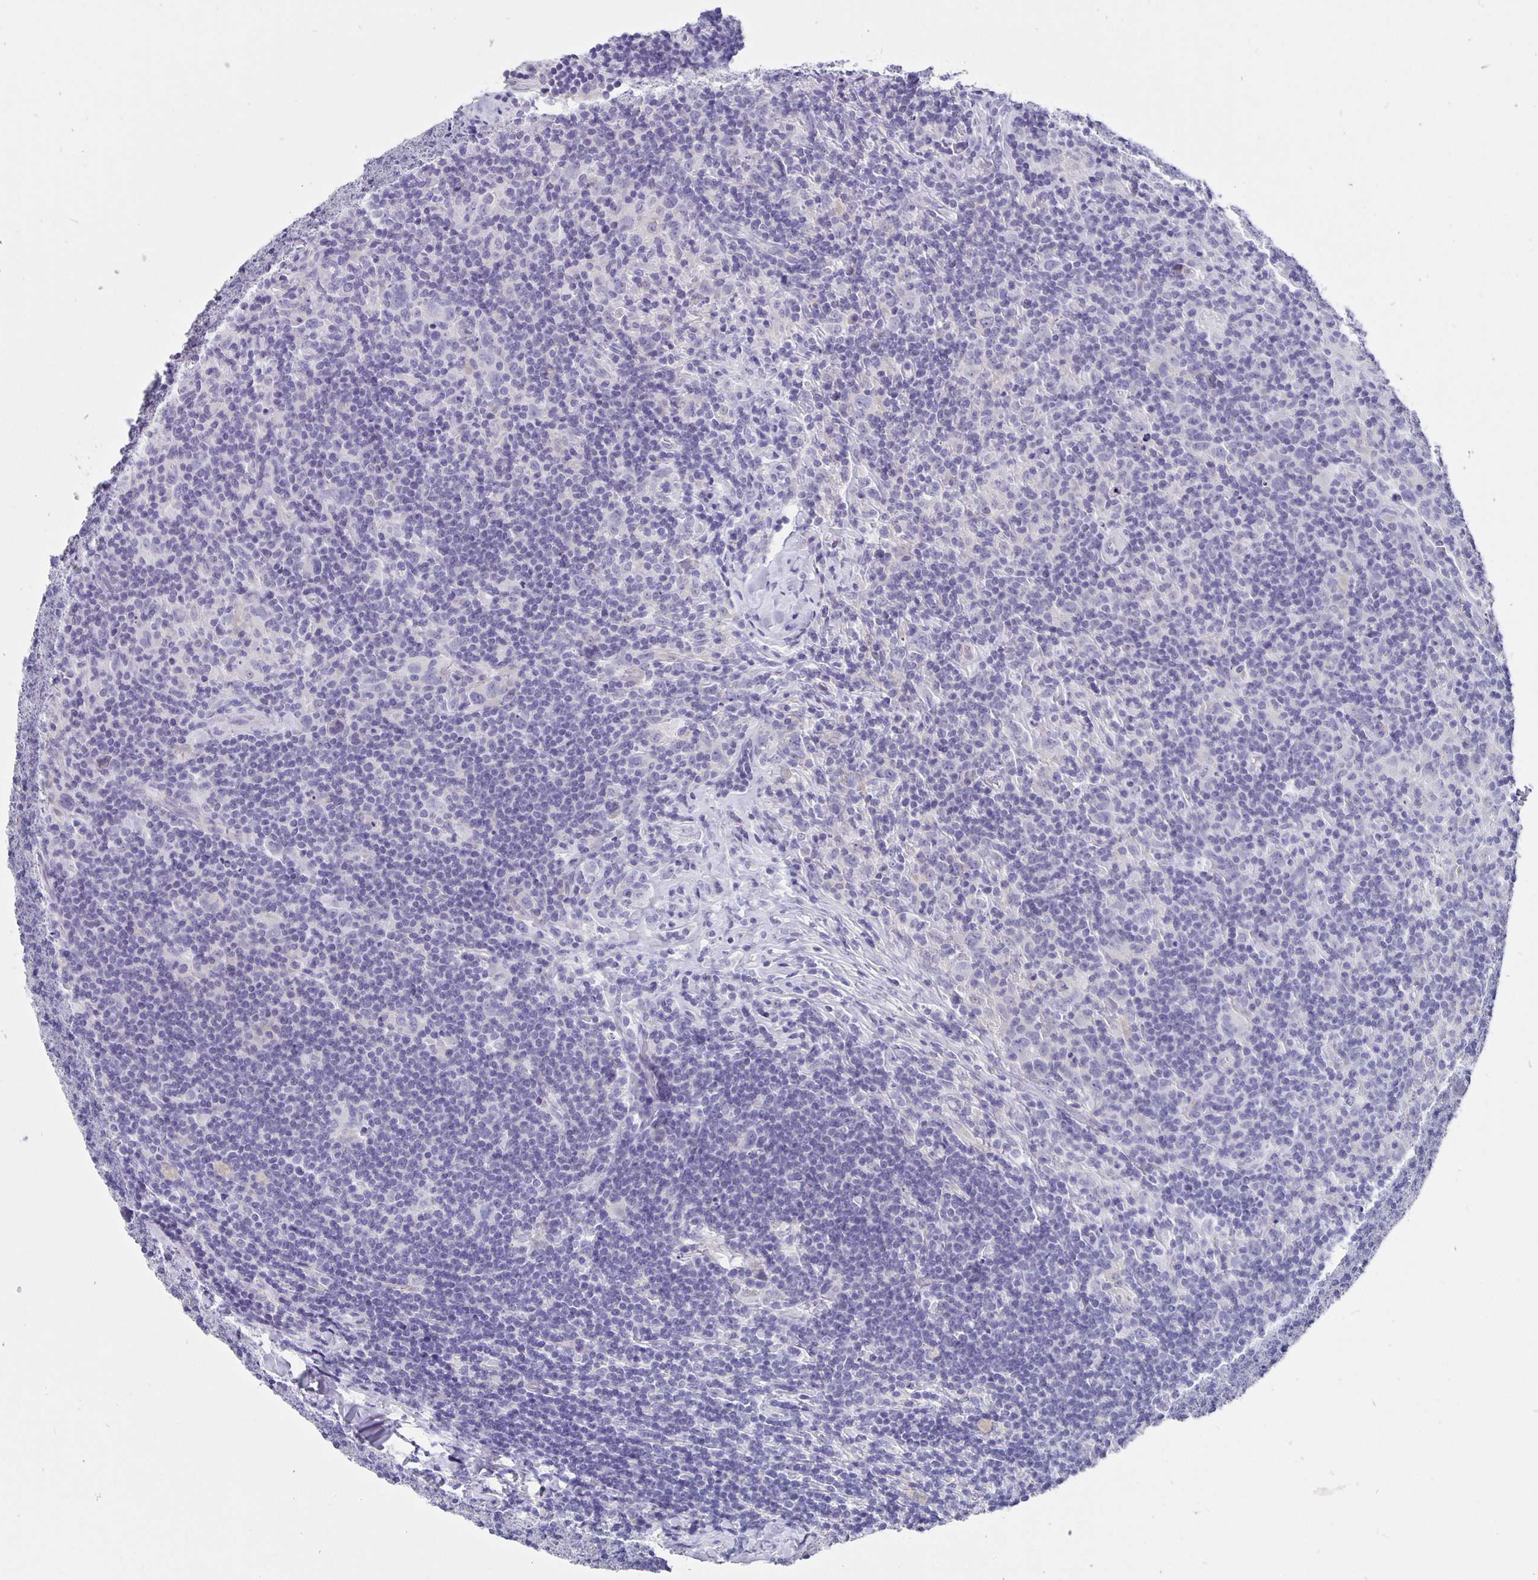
{"staining": {"intensity": "negative", "quantity": "none", "location": "none"}, "tissue": "lymphoma", "cell_type": "Tumor cells", "image_type": "cancer", "snomed": [{"axis": "morphology", "description": "Hodgkin's disease, NOS"}, {"axis": "topography", "description": "Lymph node"}], "caption": "IHC micrograph of neoplastic tissue: human Hodgkin's disease stained with DAB (3,3'-diaminobenzidine) displays no significant protein staining in tumor cells.", "gene": "CFAP74", "patient": {"sex": "female", "age": 18}}